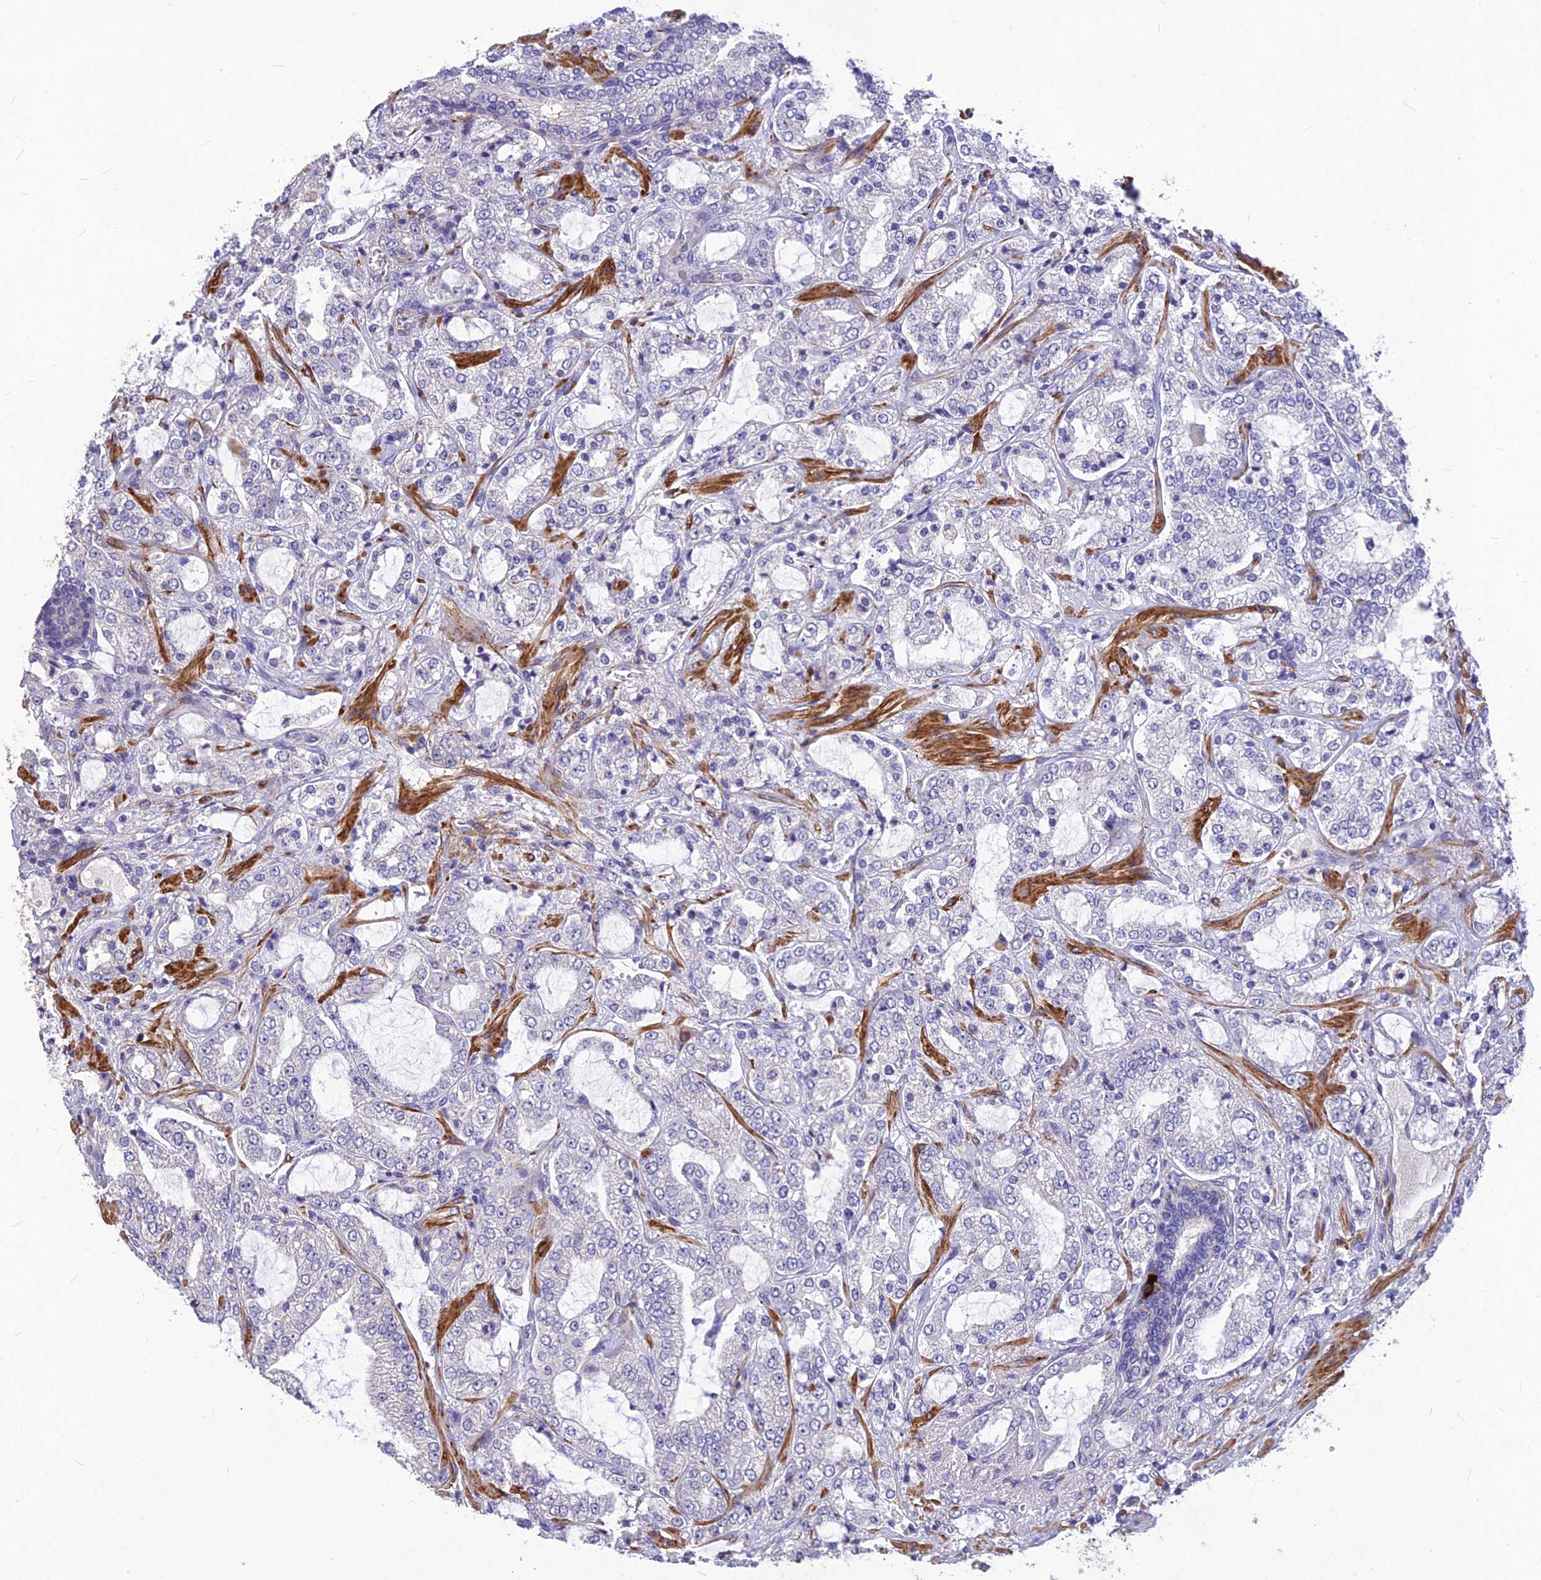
{"staining": {"intensity": "negative", "quantity": "none", "location": "none"}, "tissue": "prostate cancer", "cell_type": "Tumor cells", "image_type": "cancer", "snomed": [{"axis": "morphology", "description": "Adenocarcinoma, High grade"}, {"axis": "topography", "description": "Prostate"}], "caption": "This histopathology image is of prostate high-grade adenocarcinoma stained with immunohistochemistry to label a protein in brown with the nuclei are counter-stained blue. There is no expression in tumor cells.", "gene": "CLUH", "patient": {"sex": "male", "age": 64}}